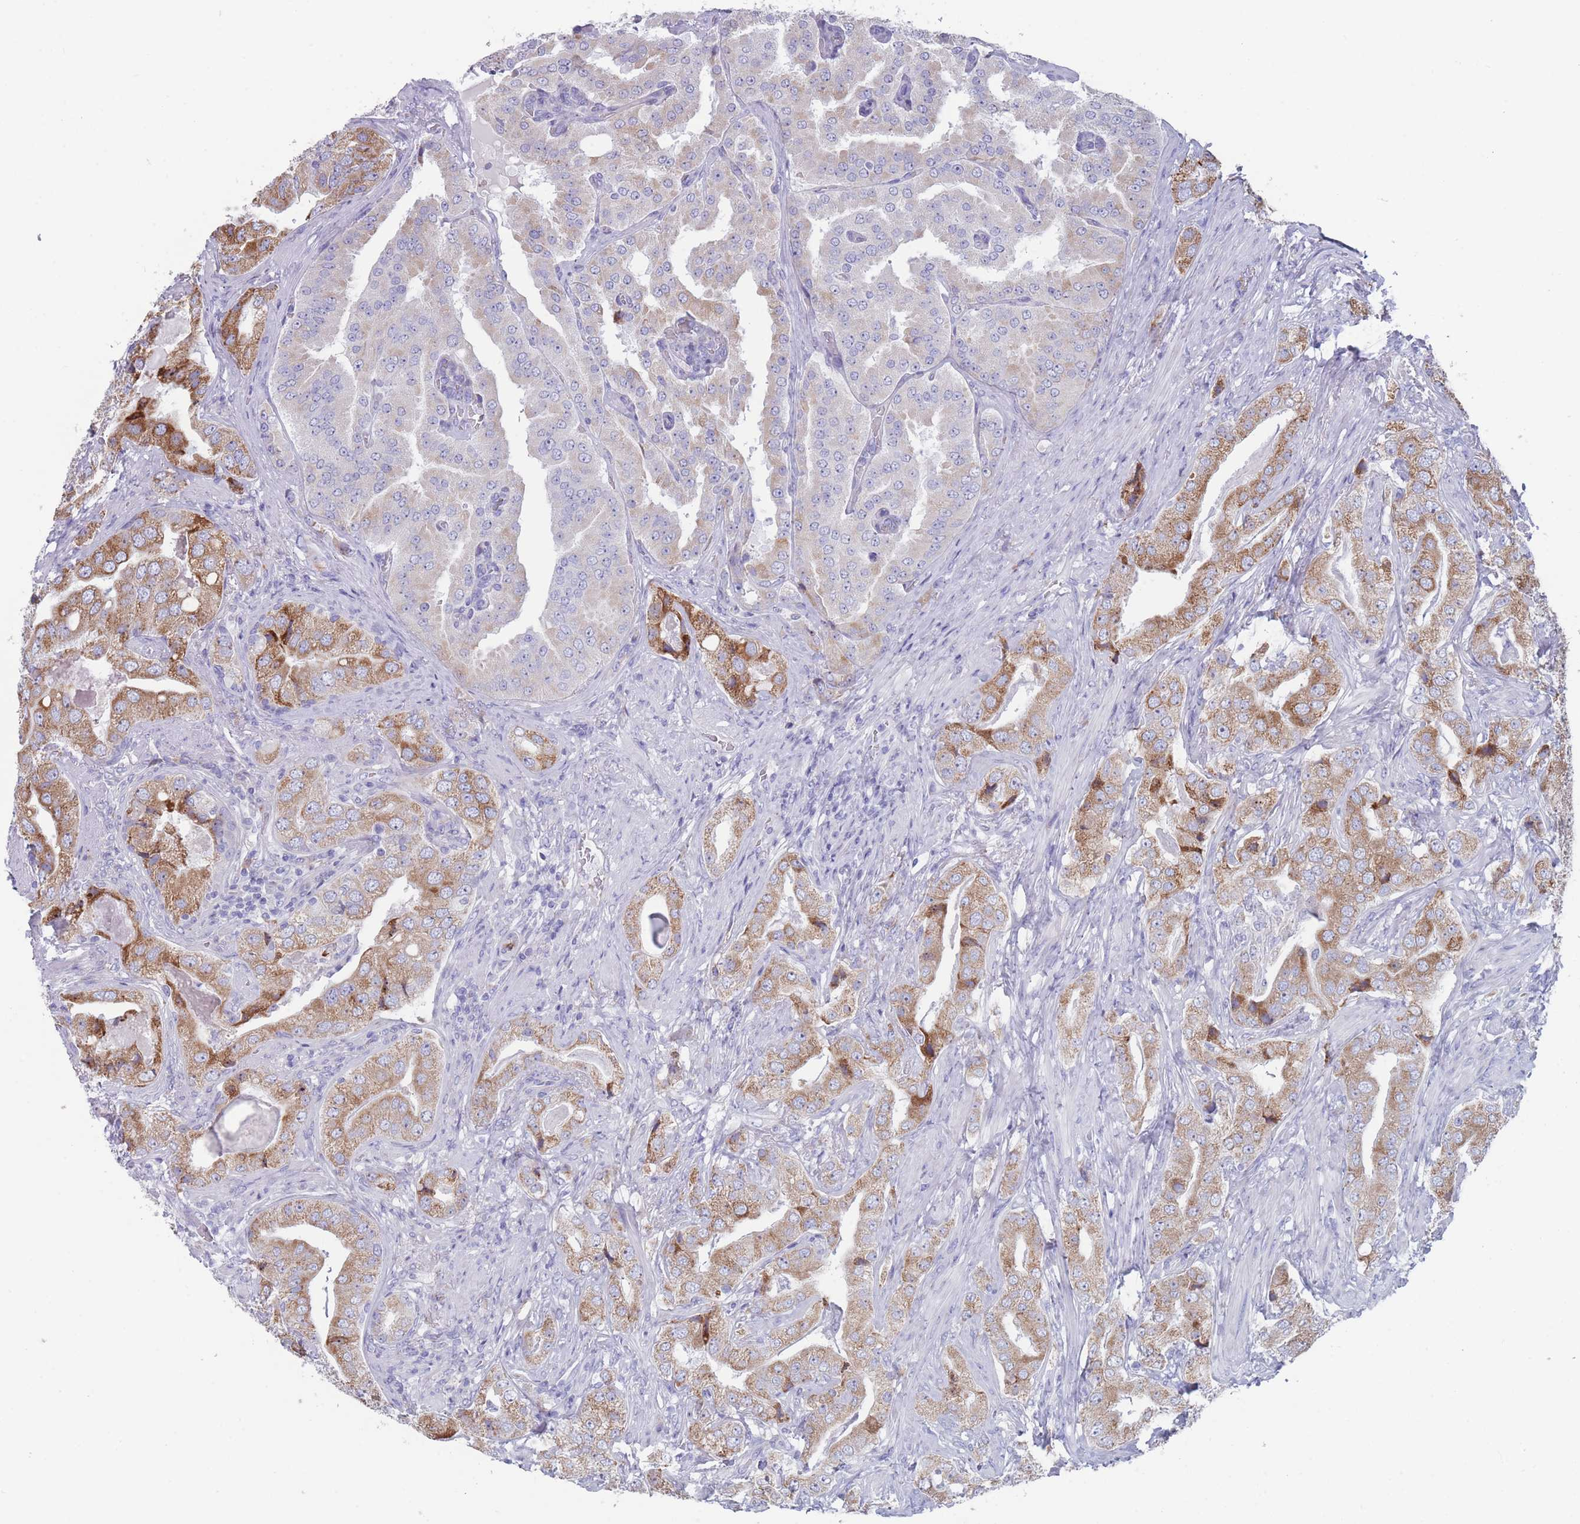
{"staining": {"intensity": "moderate", "quantity": "25%-75%", "location": "cytoplasmic/membranous"}, "tissue": "prostate cancer", "cell_type": "Tumor cells", "image_type": "cancer", "snomed": [{"axis": "morphology", "description": "Adenocarcinoma, High grade"}, {"axis": "topography", "description": "Prostate"}], "caption": "Adenocarcinoma (high-grade) (prostate) tissue demonstrates moderate cytoplasmic/membranous staining in about 25%-75% of tumor cells", "gene": "ST8SIA5", "patient": {"sex": "male", "age": 63}}